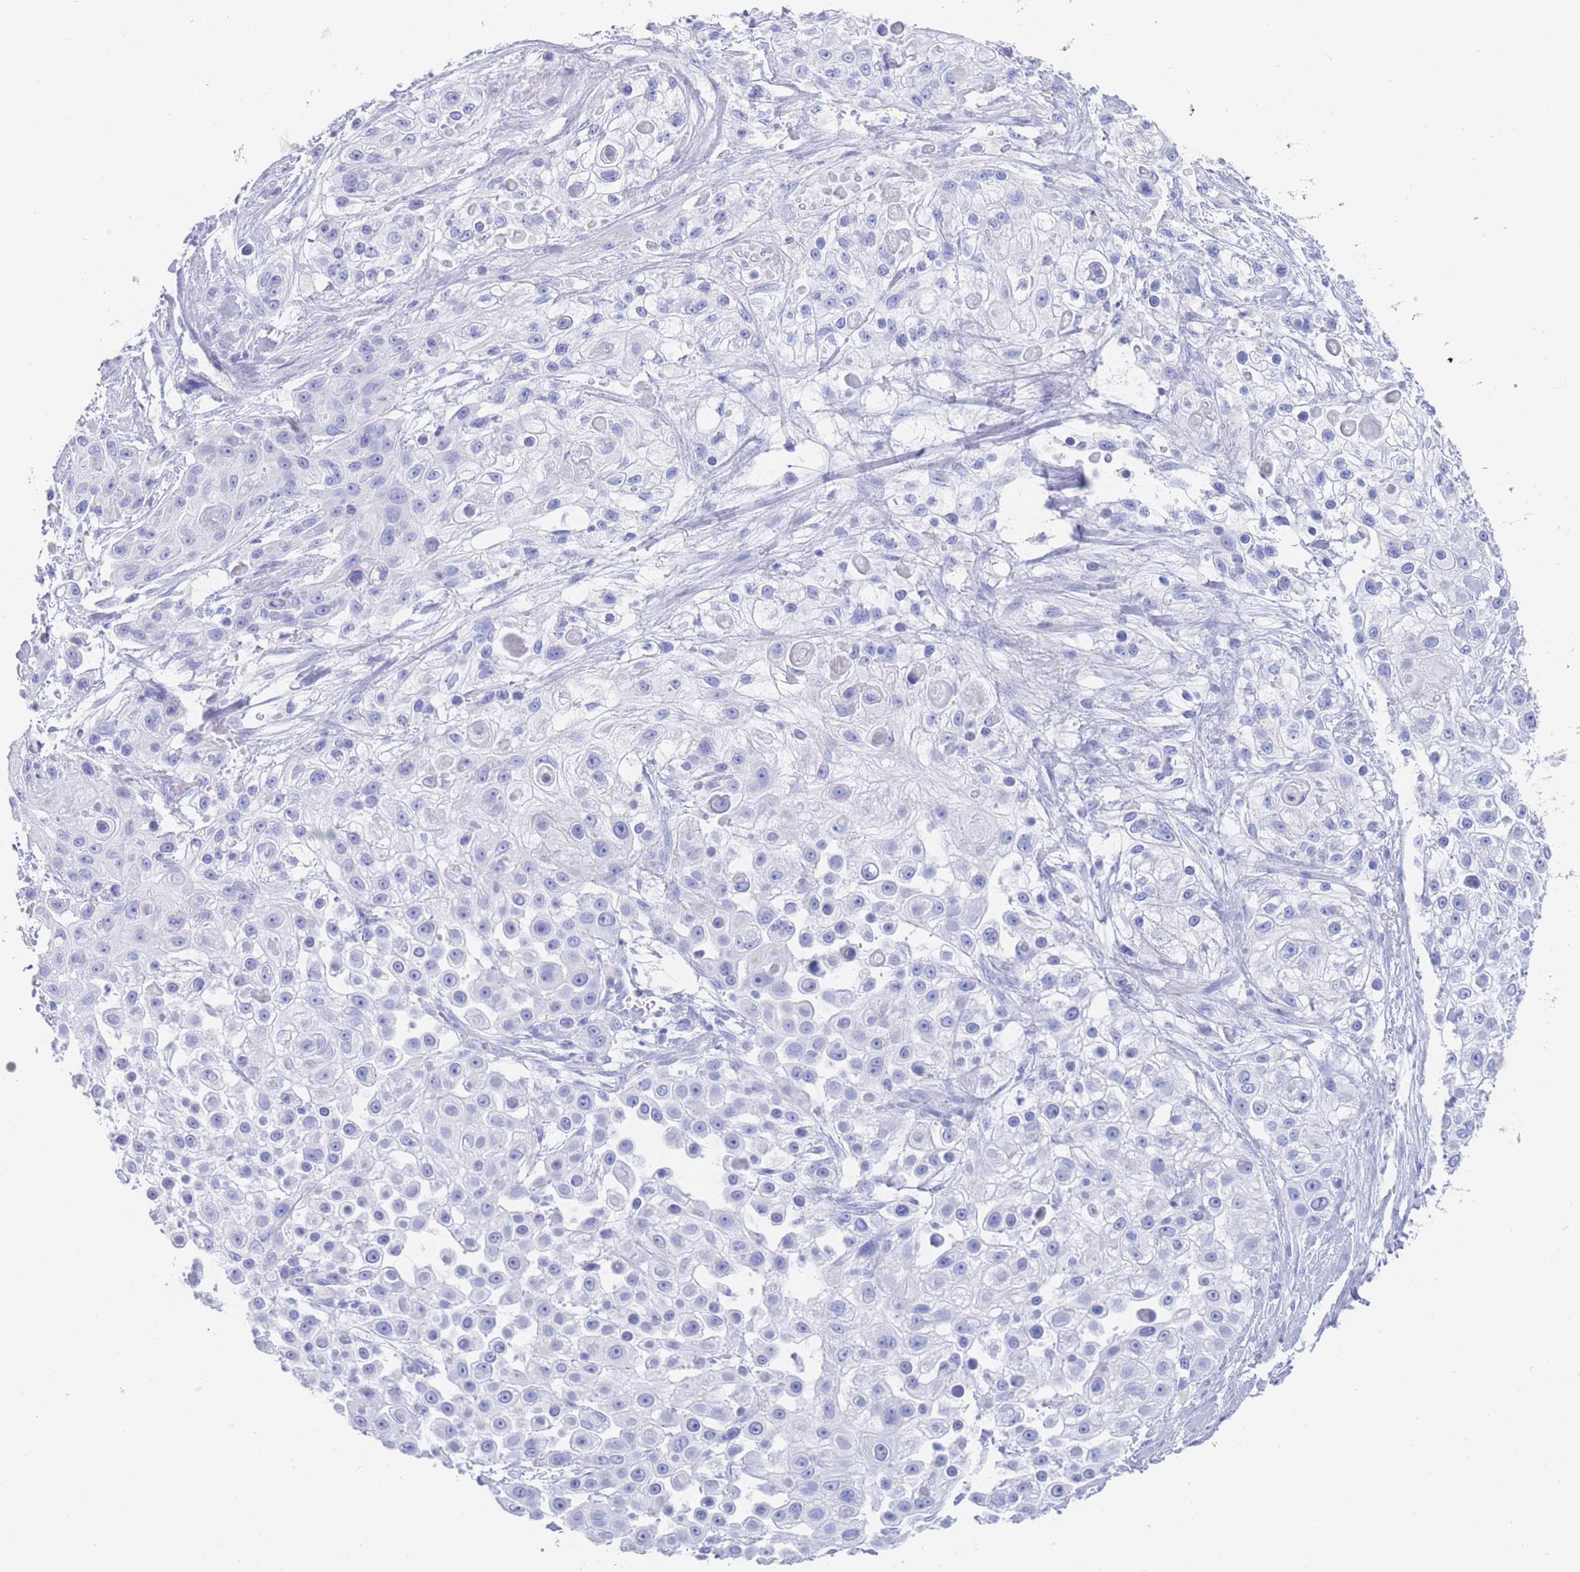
{"staining": {"intensity": "negative", "quantity": "none", "location": "none"}, "tissue": "skin cancer", "cell_type": "Tumor cells", "image_type": "cancer", "snomed": [{"axis": "morphology", "description": "Squamous cell carcinoma, NOS"}, {"axis": "topography", "description": "Skin"}], "caption": "Protein analysis of skin squamous cell carcinoma displays no significant positivity in tumor cells. (DAB immunohistochemistry (IHC), high magnification).", "gene": "LRRC37A", "patient": {"sex": "male", "age": 67}}